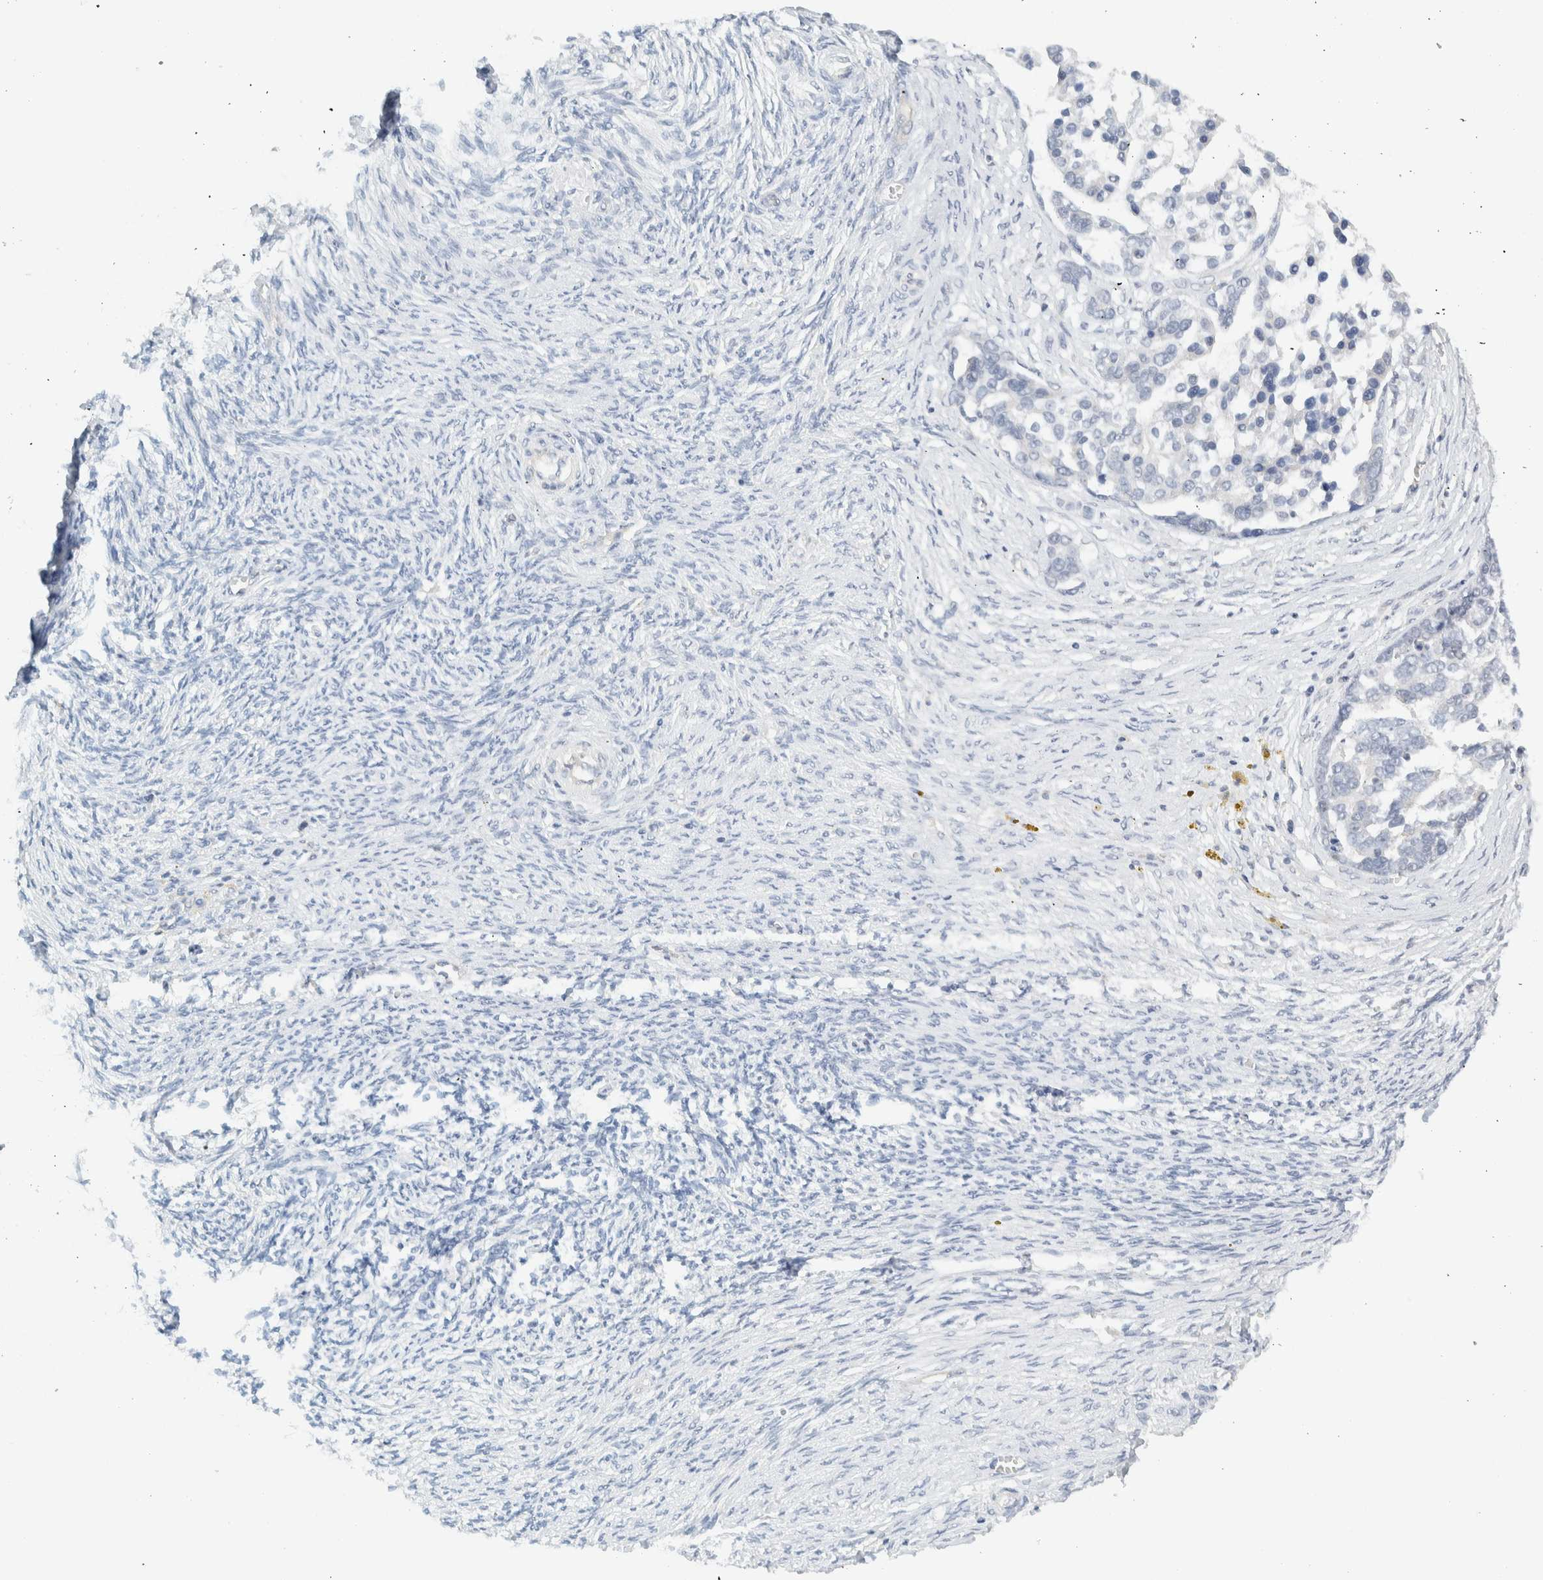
{"staining": {"intensity": "negative", "quantity": "none", "location": "none"}, "tissue": "ovarian cancer", "cell_type": "Tumor cells", "image_type": "cancer", "snomed": [{"axis": "morphology", "description": "Cystadenocarcinoma, serous, NOS"}, {"axis": "topography", "description": "Ovary"}], "caption": "Serous cystadenocarcinoma (ovarian) stained for a protein using immunohistochemistry (IHC) reveals no expression tumor cells.", "gene": "NDE1", "patient": {"sex": "female", "age": 44}}